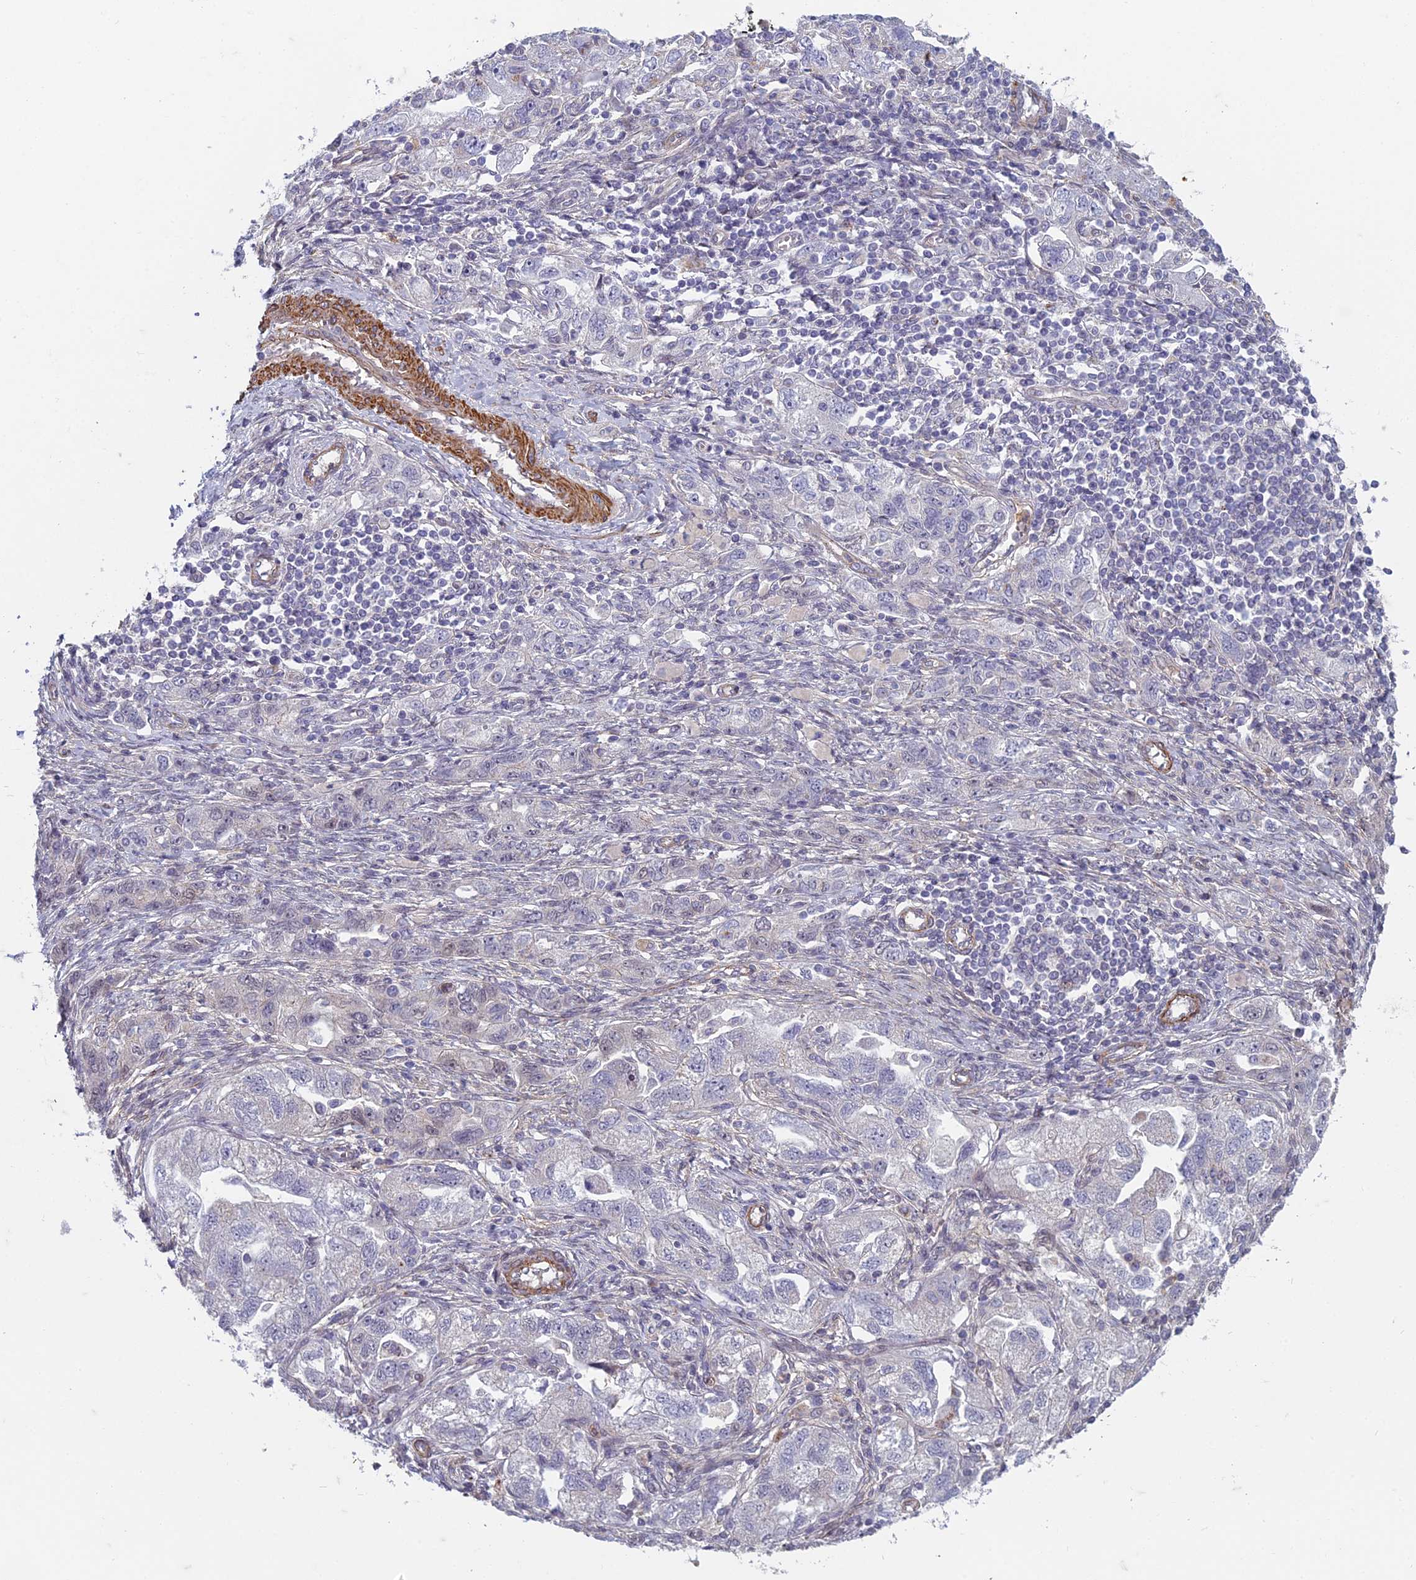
{"staining": {"intensity": "negative", "quantity": "none", "location": "none"}, "tissue": "ovarian cancer", "cell_type": "Tumor cells", "image_type": "cancer", "snomed": [{"axis": "morphology", "description": "Carcinoma, NOS"}, {"axis": "morphology", "description": "Cystadenocarcinoma, serous, NOS"}, {"axis": "topography", "description": "Ovary"}], "caption": "A histopathology image of ovarian cancer (serous cystadenocarcinoma) stained for a protein exhibits no brown staining in tumor cells.", "gene": "ZNF626", "patient": {"sex": "female", "age": 69}}